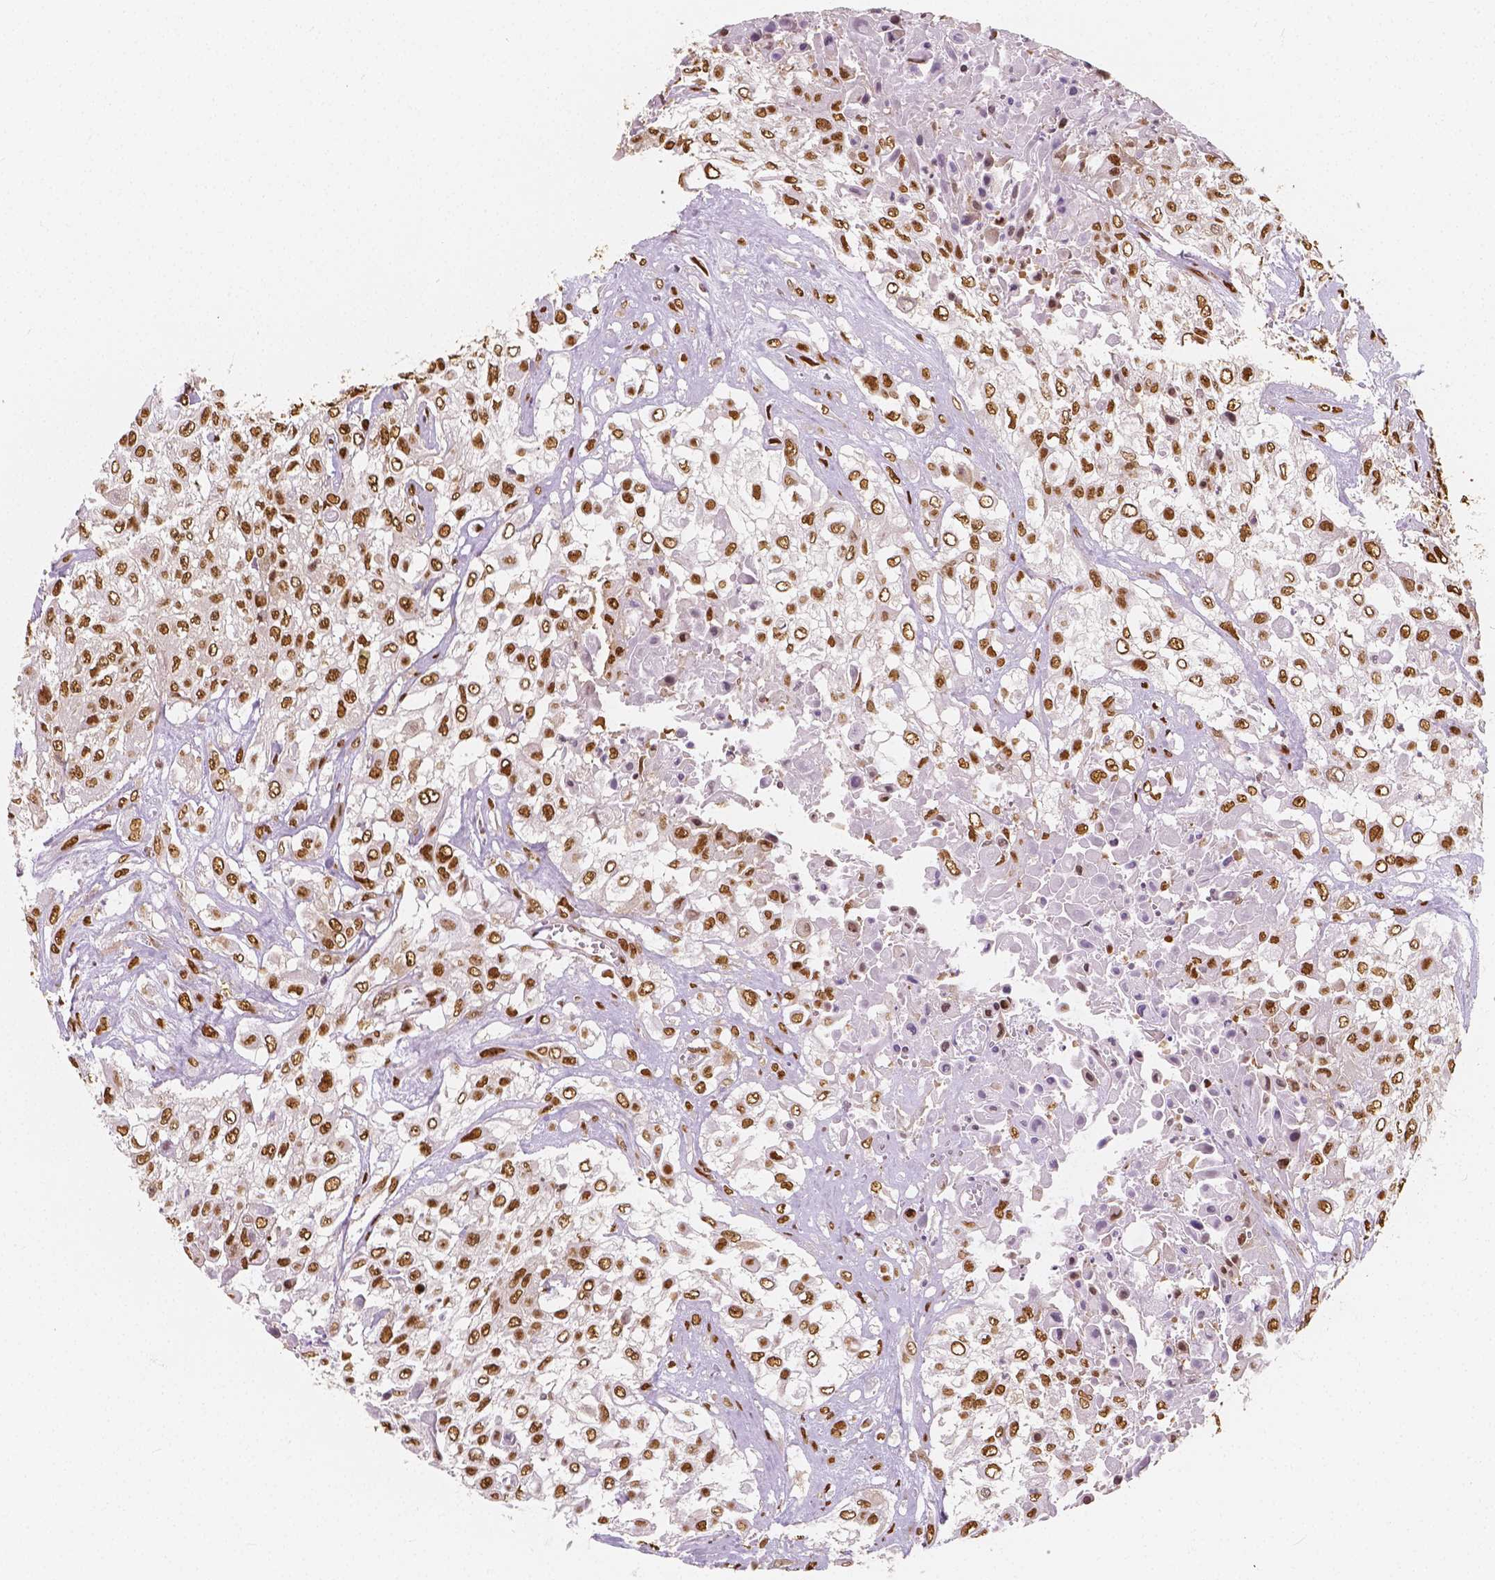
{"staining": {"intensity": "moderate", "quantity": ">75%", "location": "nuclear"}, "tissue": "urothelial cancer", "cell_type": "Tumor cells", "image_type": "cancer", "snomed": [{"axis": "morphology", "description": "Urothelial carcinoma, High grade"}, {"axis": "topography", "description": "Urinary bladder"}], "caption": "Protein staining of urothelial carcinoma (high-grade) tissue demonstrates moderate nuclear staining in approximately >75% of tumor cells. (Brightfield microscopy of DAB IHC at high magnification).", "gene": "NUCKS1", "patient": {"sex": "male", "age": 57}}